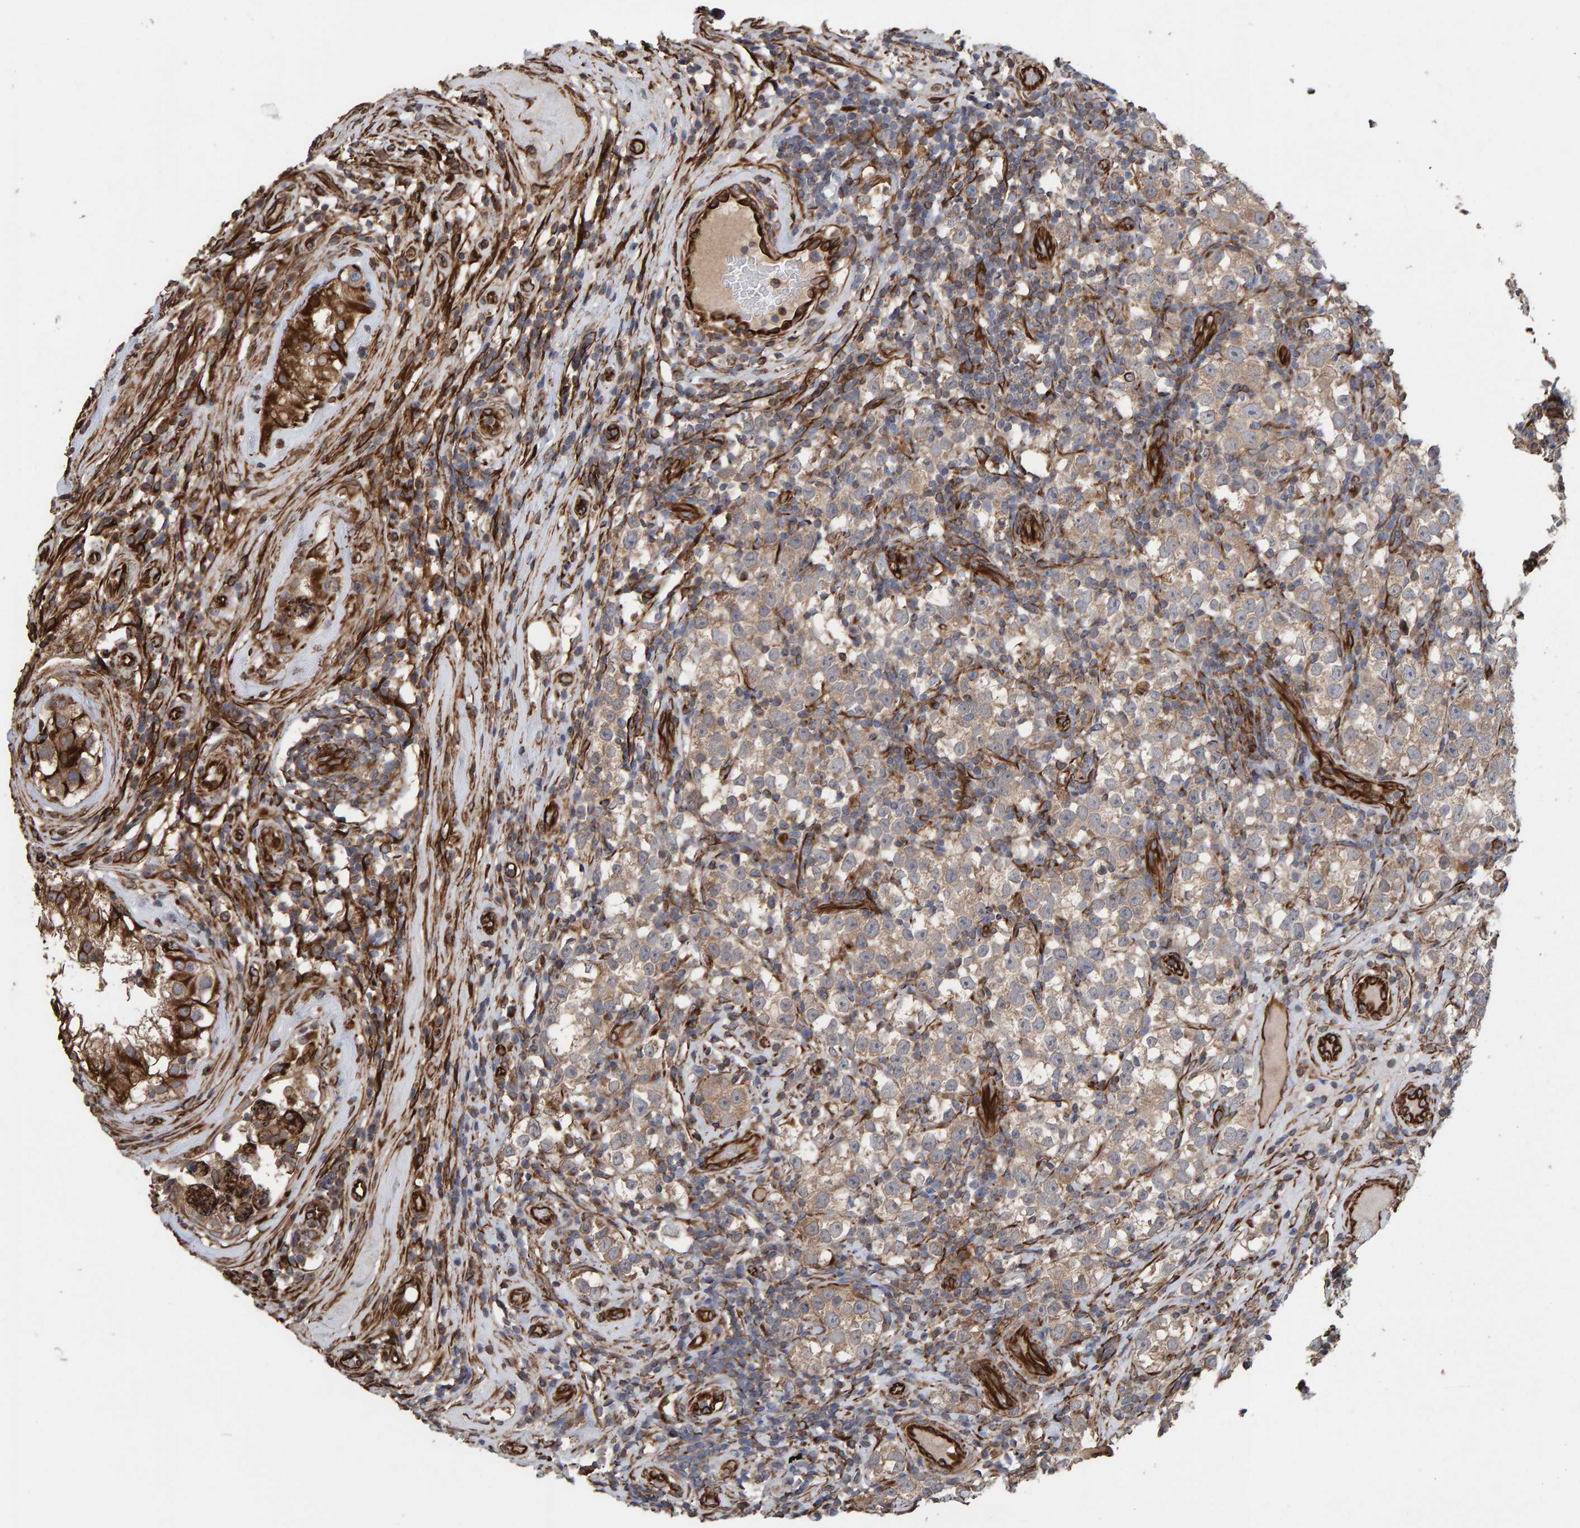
{"staining": {"intensity": "weak", "quantity": ">75%", "location": "cytoplasmic/membranous"}, "tissue": "testis cancer", "cell_type": "Tumor cells", "image_type": "cancer", "snomed": [{"axis": "morphology", "description": "Normal tissue, NOS"}, {"axis": "morphology", "description": "Seminoma, NOS"}, {"axis": "topography", "description": "Testis"}], "caption": "A brown stain highlights weak cytoplasmic/membranous positivity of a protein in testis cancer (seminoma) tumor cells. The staining was performed using DAB (3,3'-diaminobenzidine), with brown indicating positive protein expression. Nuclei are stained blue with hematoxylin.", "gene": "ZNF347", "patient": {"sex": "male", "age": 43}}